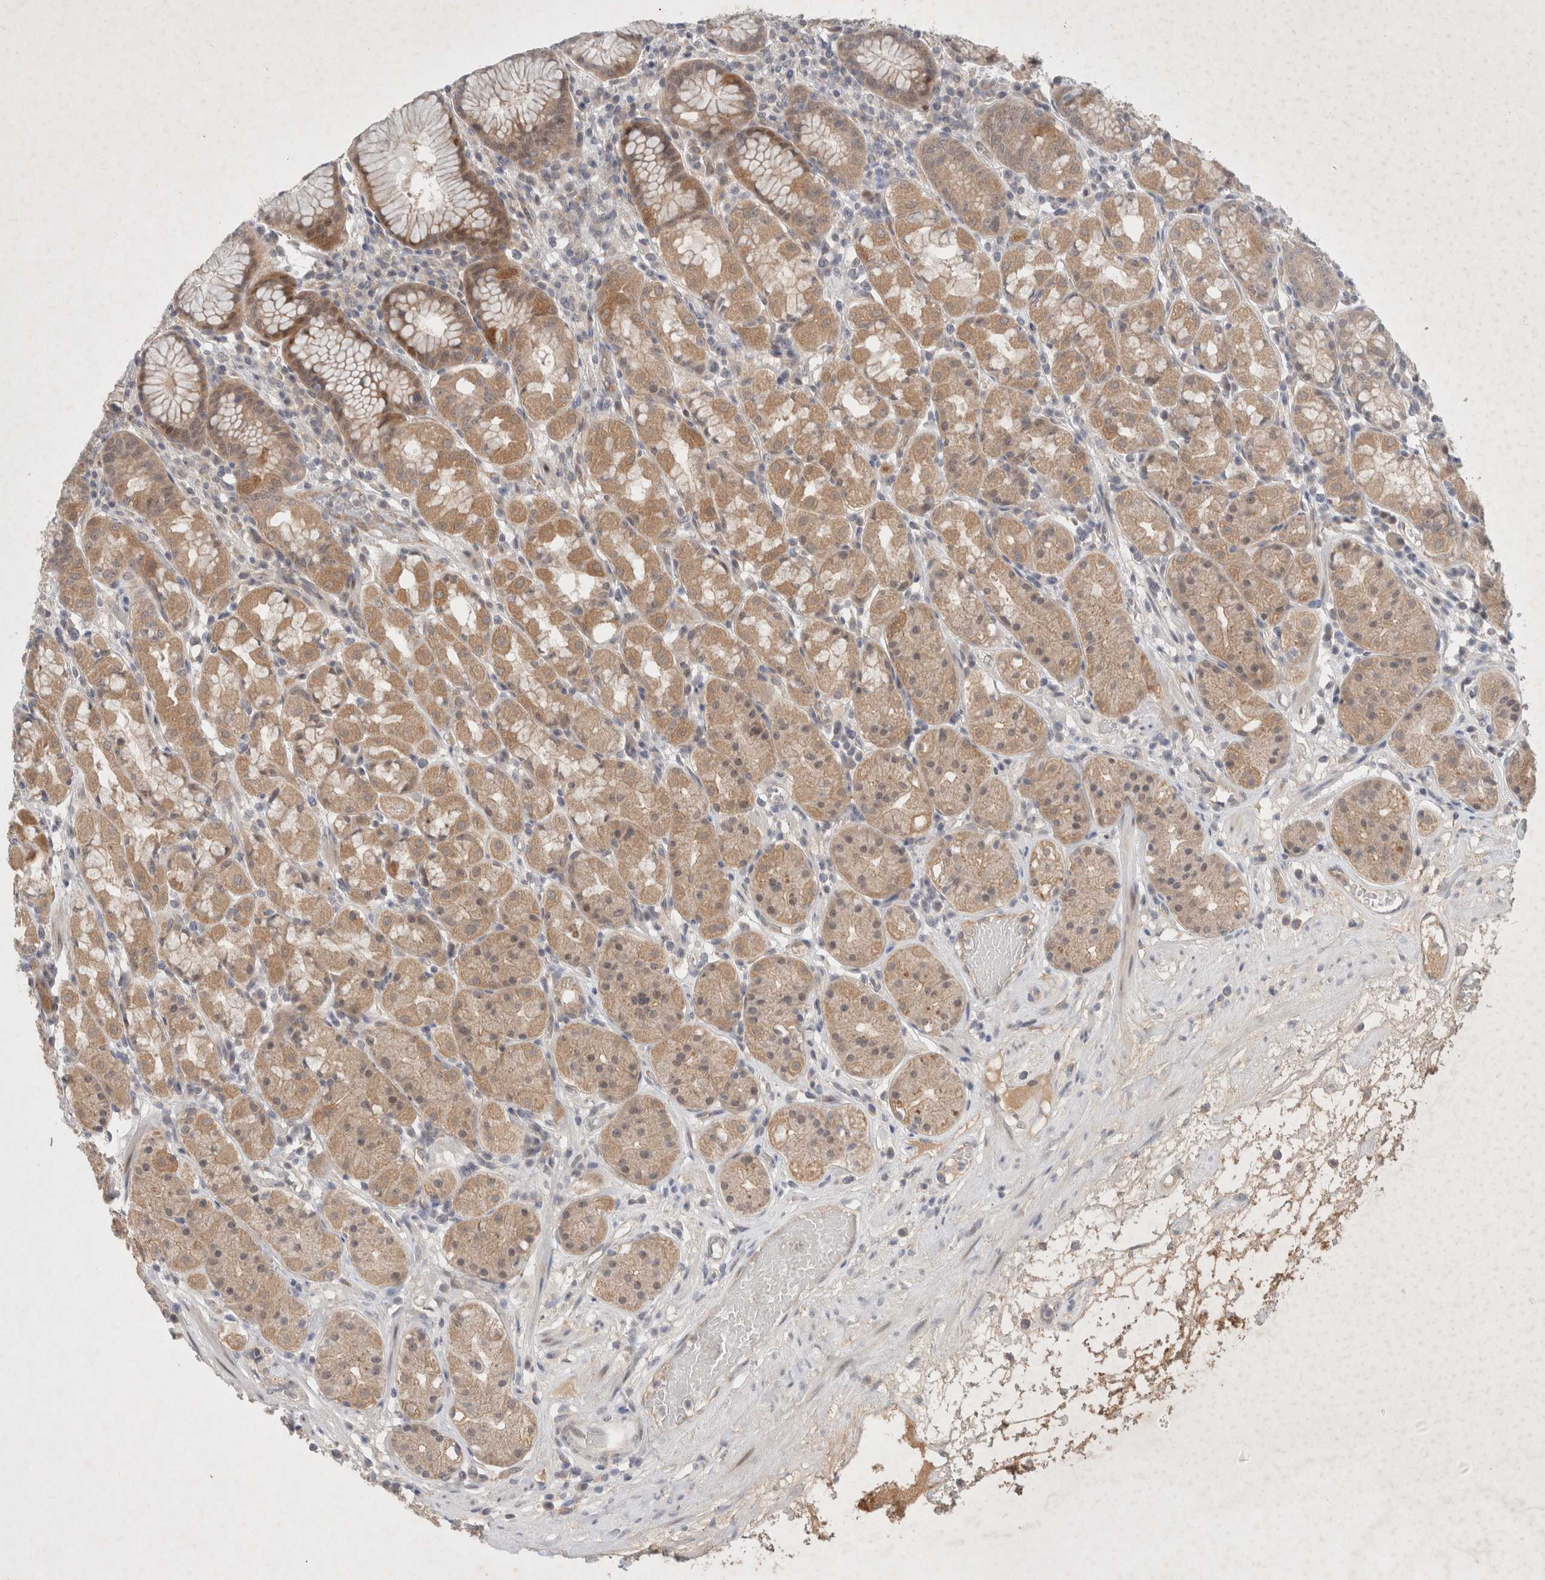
{"staining": {"intensity": "moderate", "quantity": ">75%", "location": "cytoplasmic/membranous"}, "tissue": "stomach", "cell_type": "Glandular cells", "image_type": "normal", "snomed": [{"axis": "morphology", "description": "Normal tissue, NOS"}, {"axis": "topography", "description": "Stomach, lower"}], "caption": "The histopathology image shows staining of benign stomach, revealing moderate cytoplasmic/membranous protein staining (brown color) within glandular cells. (Stains: DAB in brown, nuclei in blue, Microscopy: brightfield microscopy at high magnification).", "gene": "RASAL2", "patient": {"sex": "female", "age": 56}}